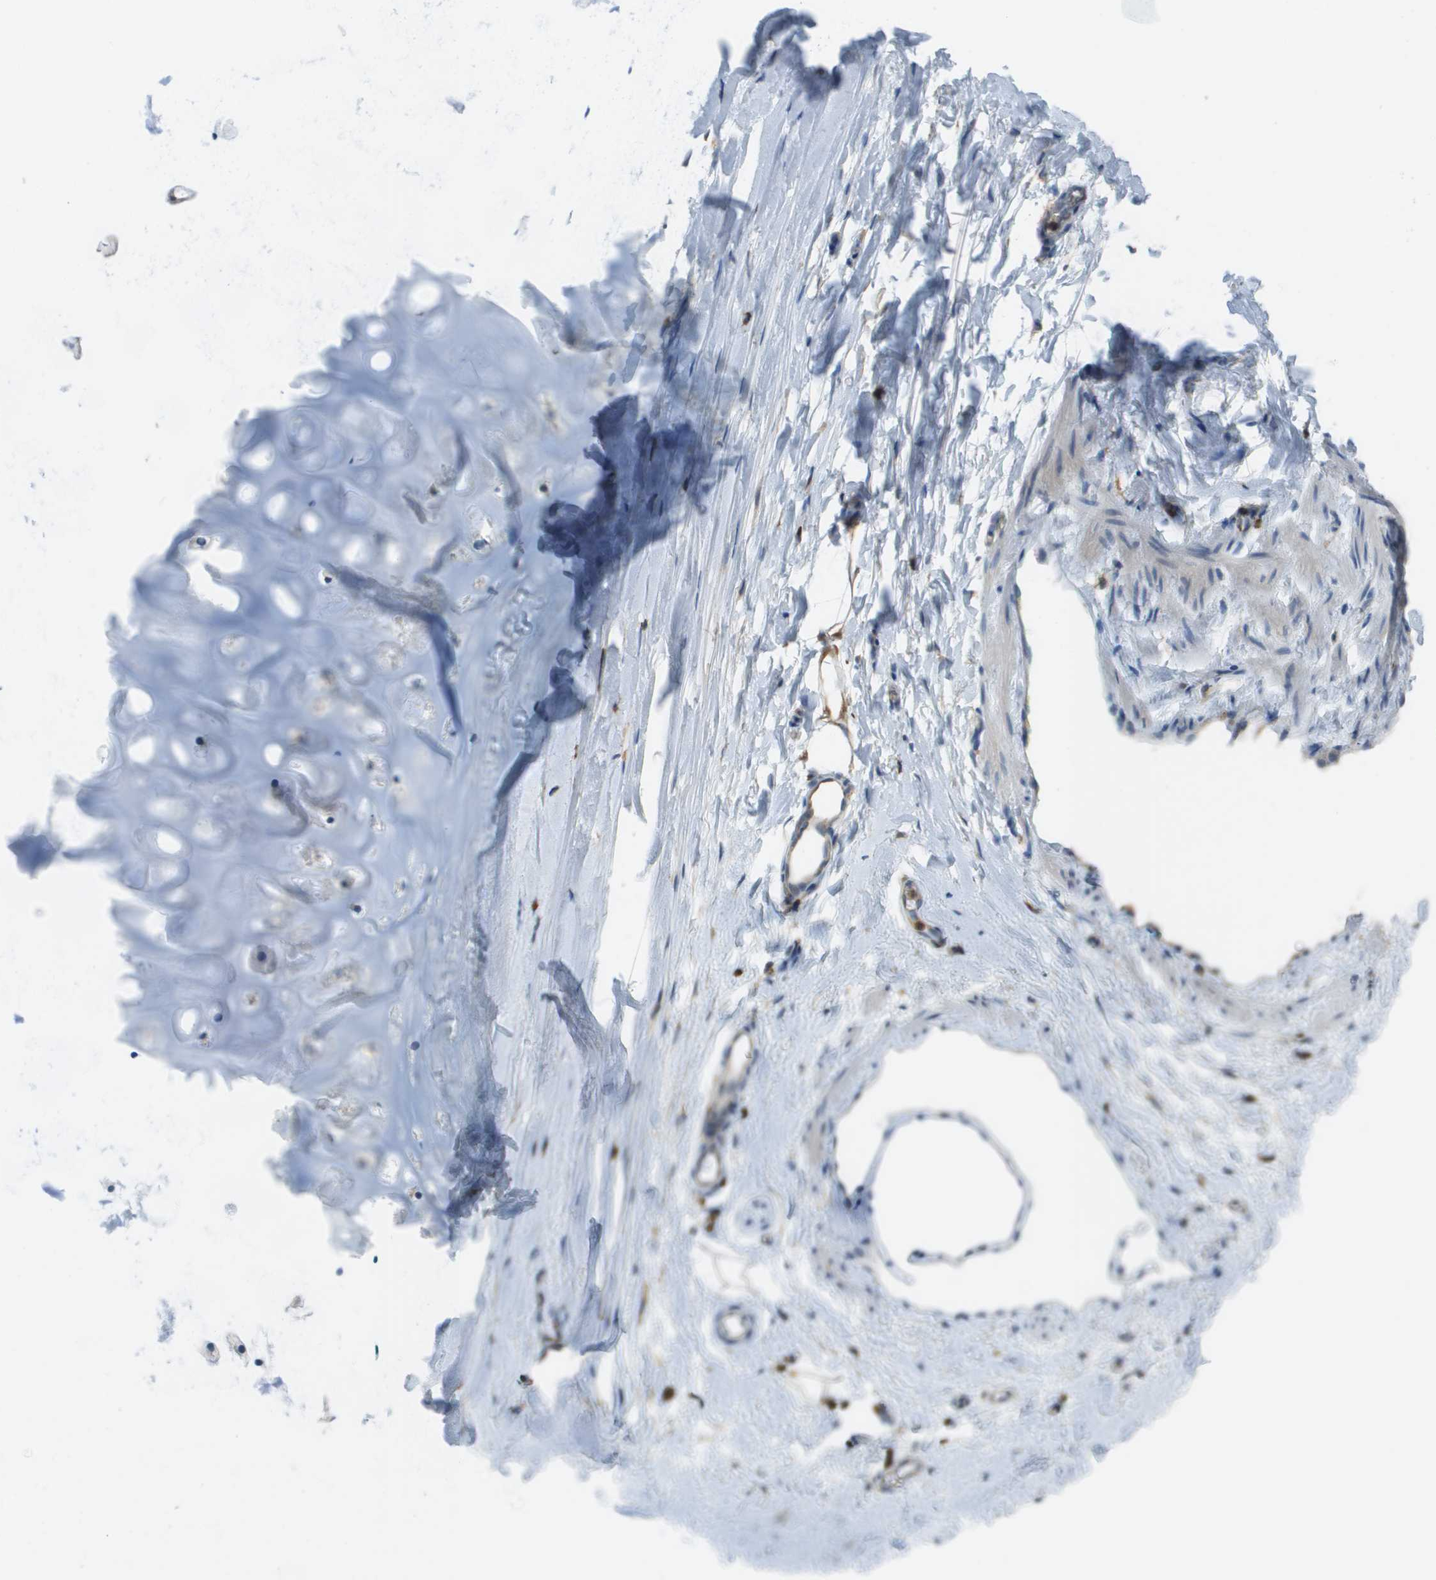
{"staining": {"intensity": "moderate", "quantity": ">75%", "location": "cytoplasmic/membranous"}, "tissue": "adipose tissue", "cell_type": "Adipocytes", "image_type": "normal", "snomed": [{"axis": "morphology", "description": "Normal tissue, NOS"}, {"axis": "topography", "description": "Cartilage tissue"}, {"axis": "topography", "description": "Bronchus"}], "caption": "Immunohistochemistry (IHC) staining of unremarkable adipose tissue, which displays medium levels of moderate cytoplasmic/membranous staining in about >75% of adipocytes indicating moderate cytoplasmic/membranous protein expression. The staining was performed using DAB (3,3'-diaminobenzidine) (brown) for protein detection and nuclei were counterstained in hematoxylin (blue).", "gene": "APBB1IP", "patient": {"sex": "female", "age": 53}}